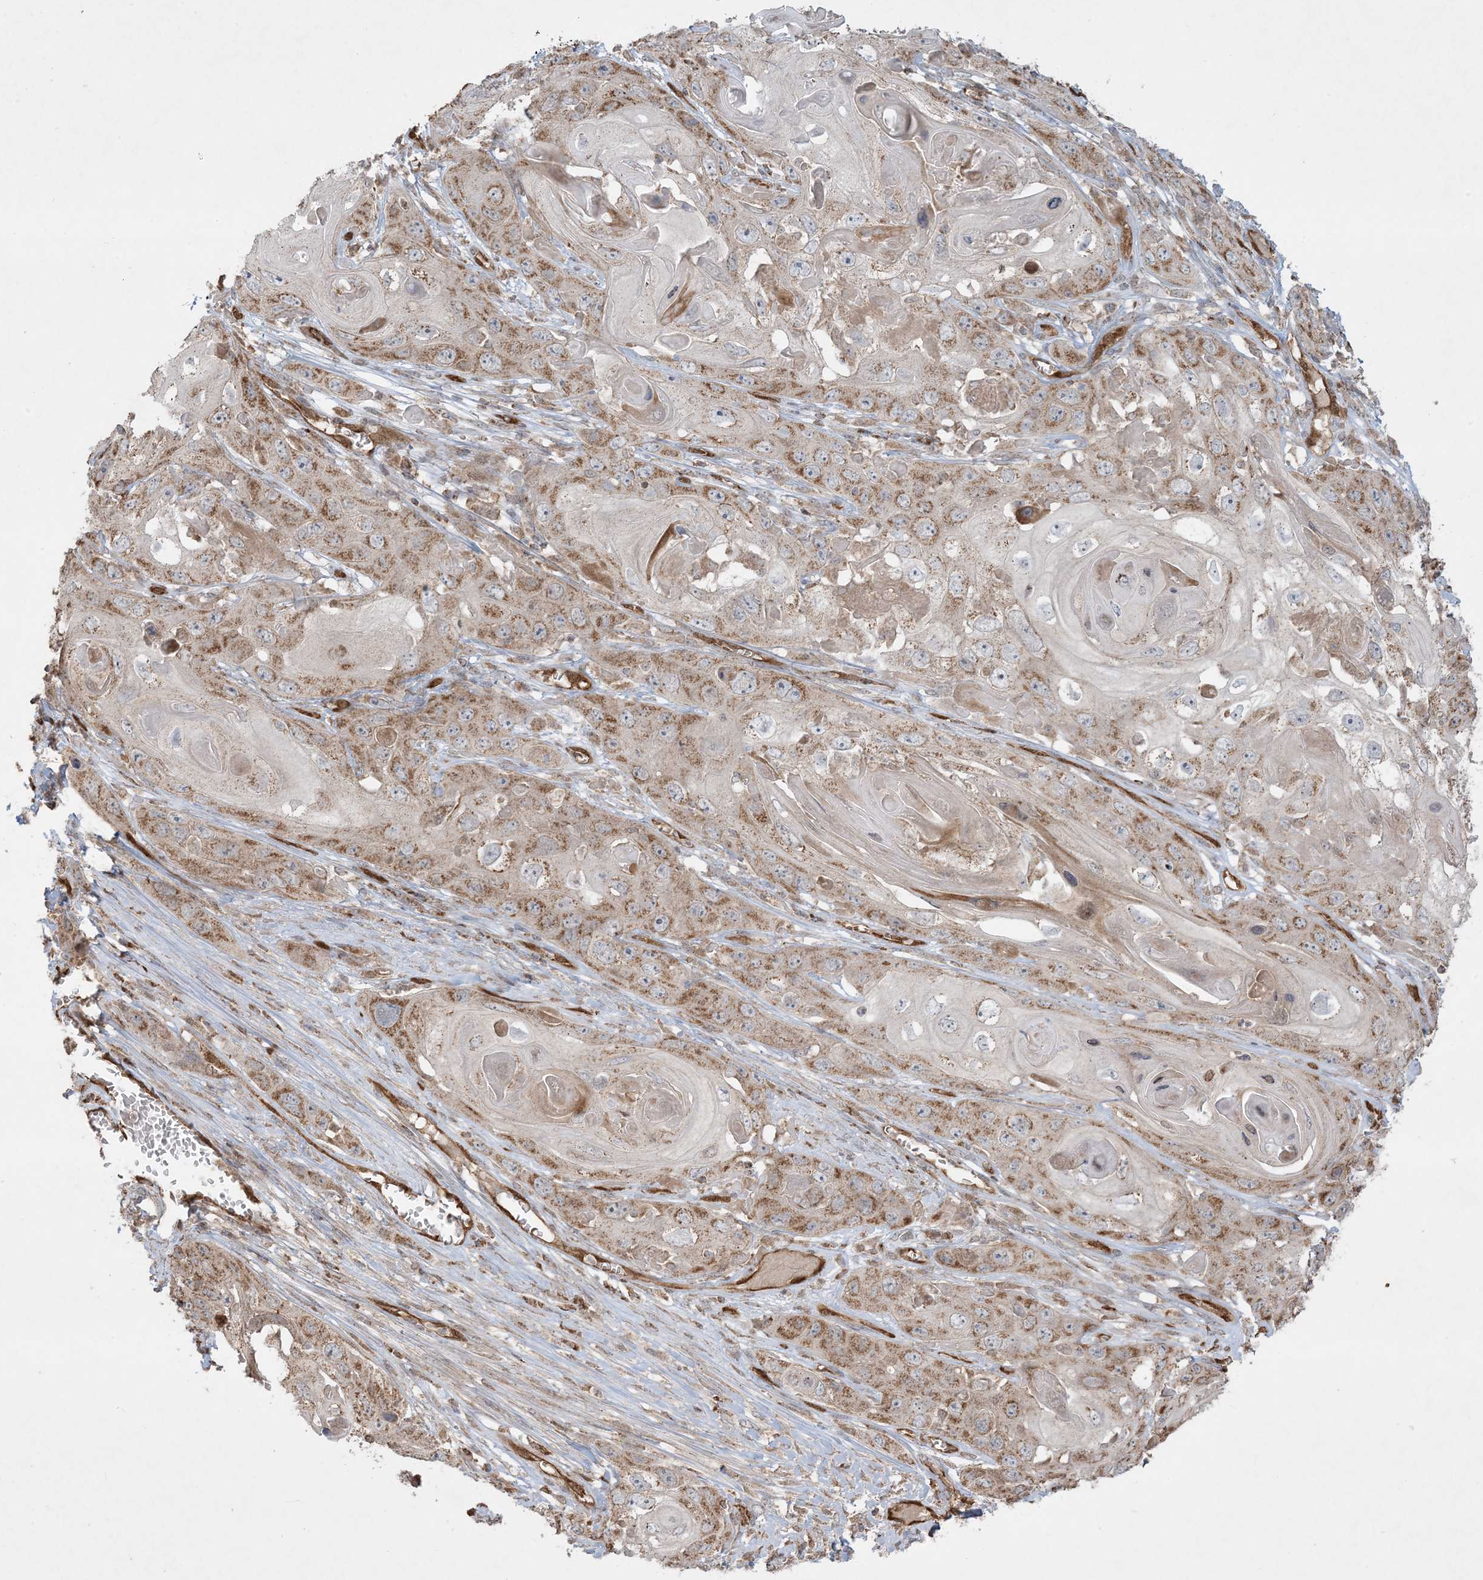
{"staining": {"intensity": "moderate", "quantity": ">75%", "location": "cytoplasmic/membranous"}, "tissue": "skin cancer", "cell_type": "Tumor cells", "image_type": "cancer", "snomed": [{"axis": "morphology", "description": "Squamous cell carcinoma, NOS"}, {"axis": "topography", "description": "Skin"}], "caption": "A high-resolution image shows IHC staining of skin cancer, which displays moderate cytoplasmic/membranous positivity in about >75% of tumor cells.", "gene": "PPM1F", "patient": {"sex": "male", "age": 55}}